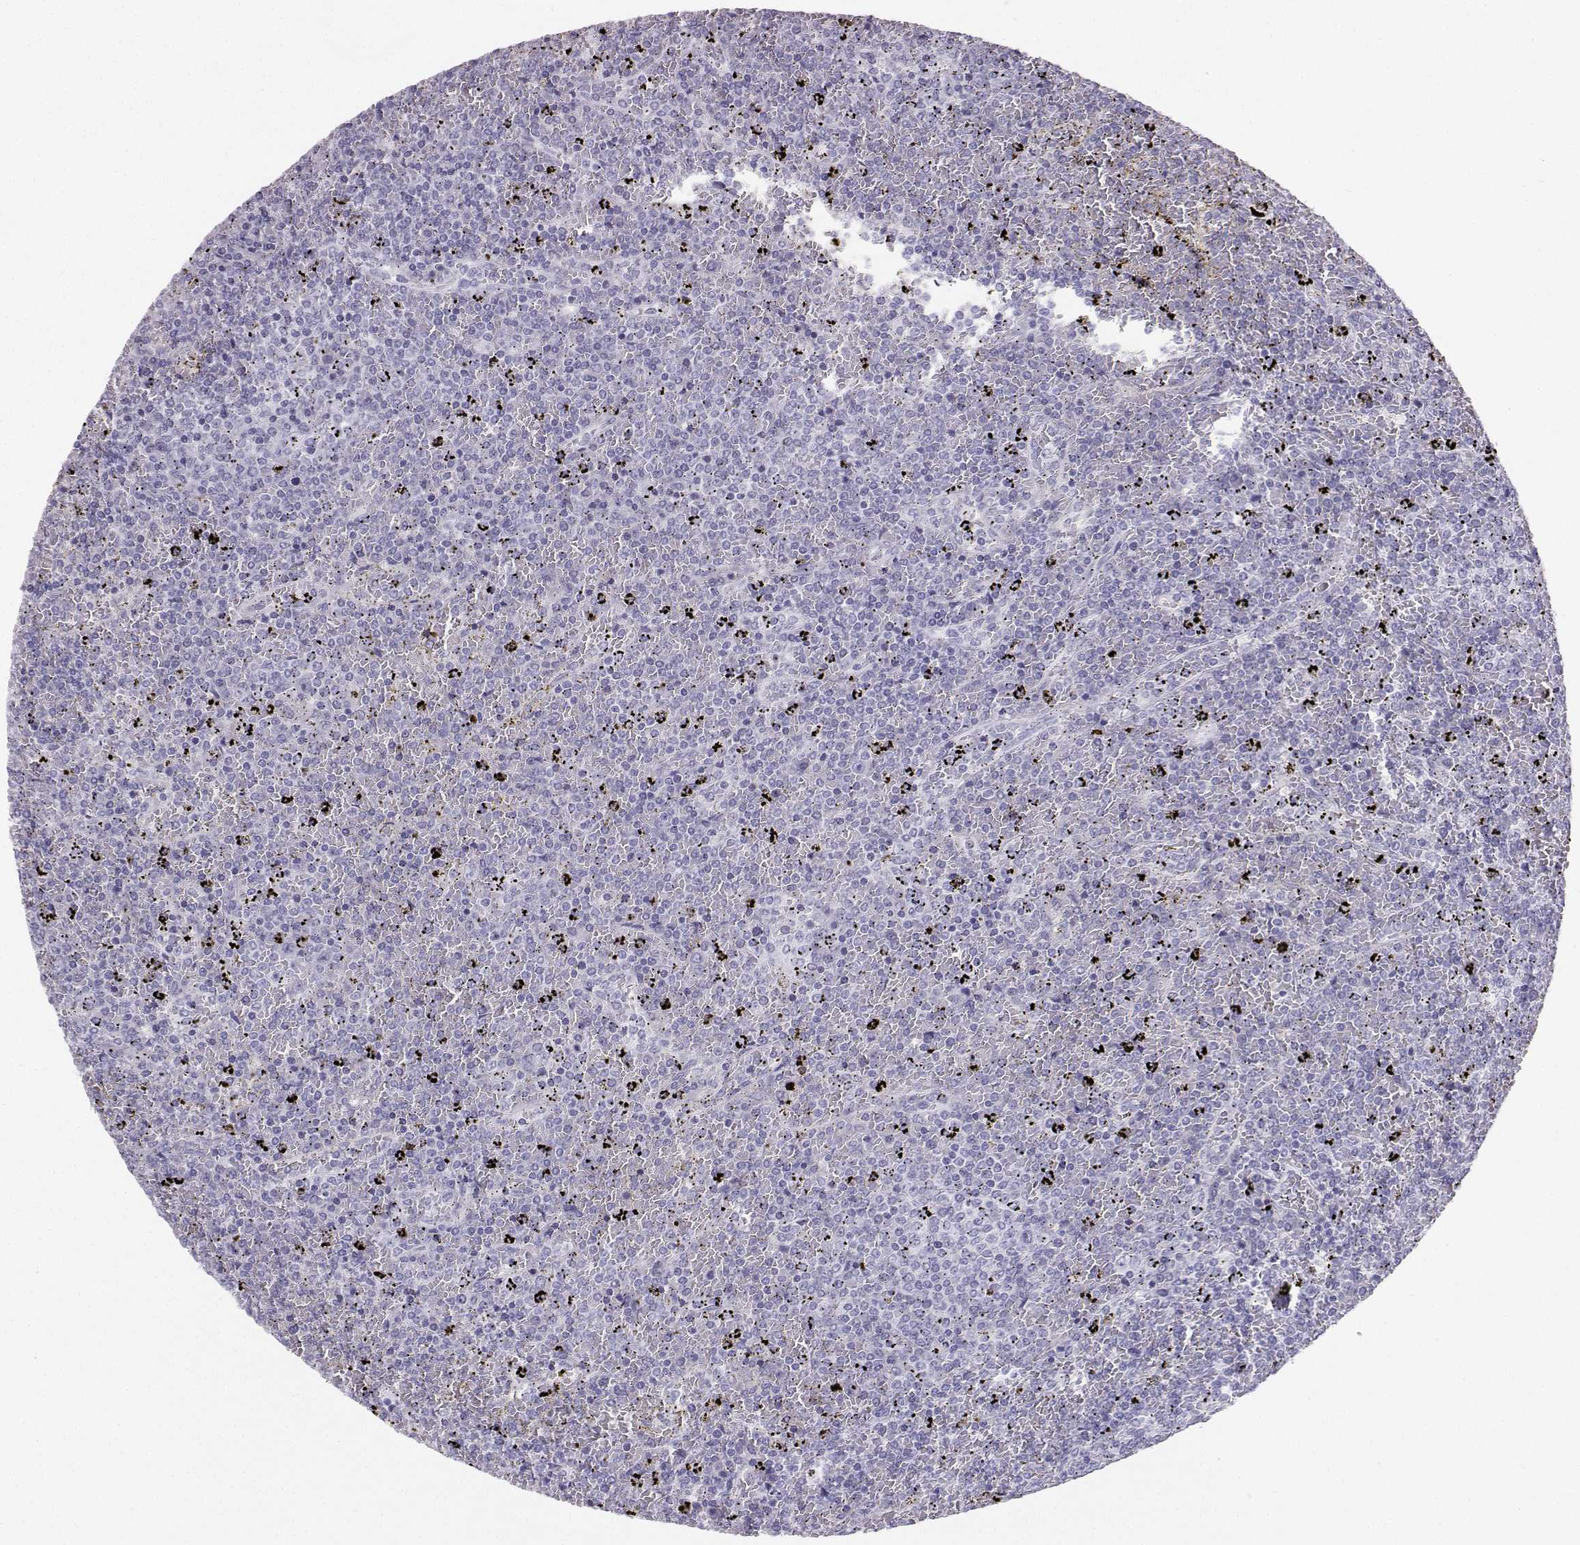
{"staining": {"intensity": "negative", "quantity": "none", "location": "none"}, "tissue": "lymphoma", "cell_type": "Tumor cells", "image_type": "cancer", "snomed": [{"axis": "morphology", "description": "Malignant lymphoma, non-Hodgkin's type, Low grade"}, {"axis": "topography", "description": "Spleen"}], "caption": "Malignant lymphoma, non-Hodgkin's type (low-grade) was stained to show a protein in brown. There is no significant staining in tumor cells. (DAB immunohistochemistry (IHC) with hematoxylin counter stain).", "gene": "IQCD", "patient": {"sex": "female", "age": 77}}